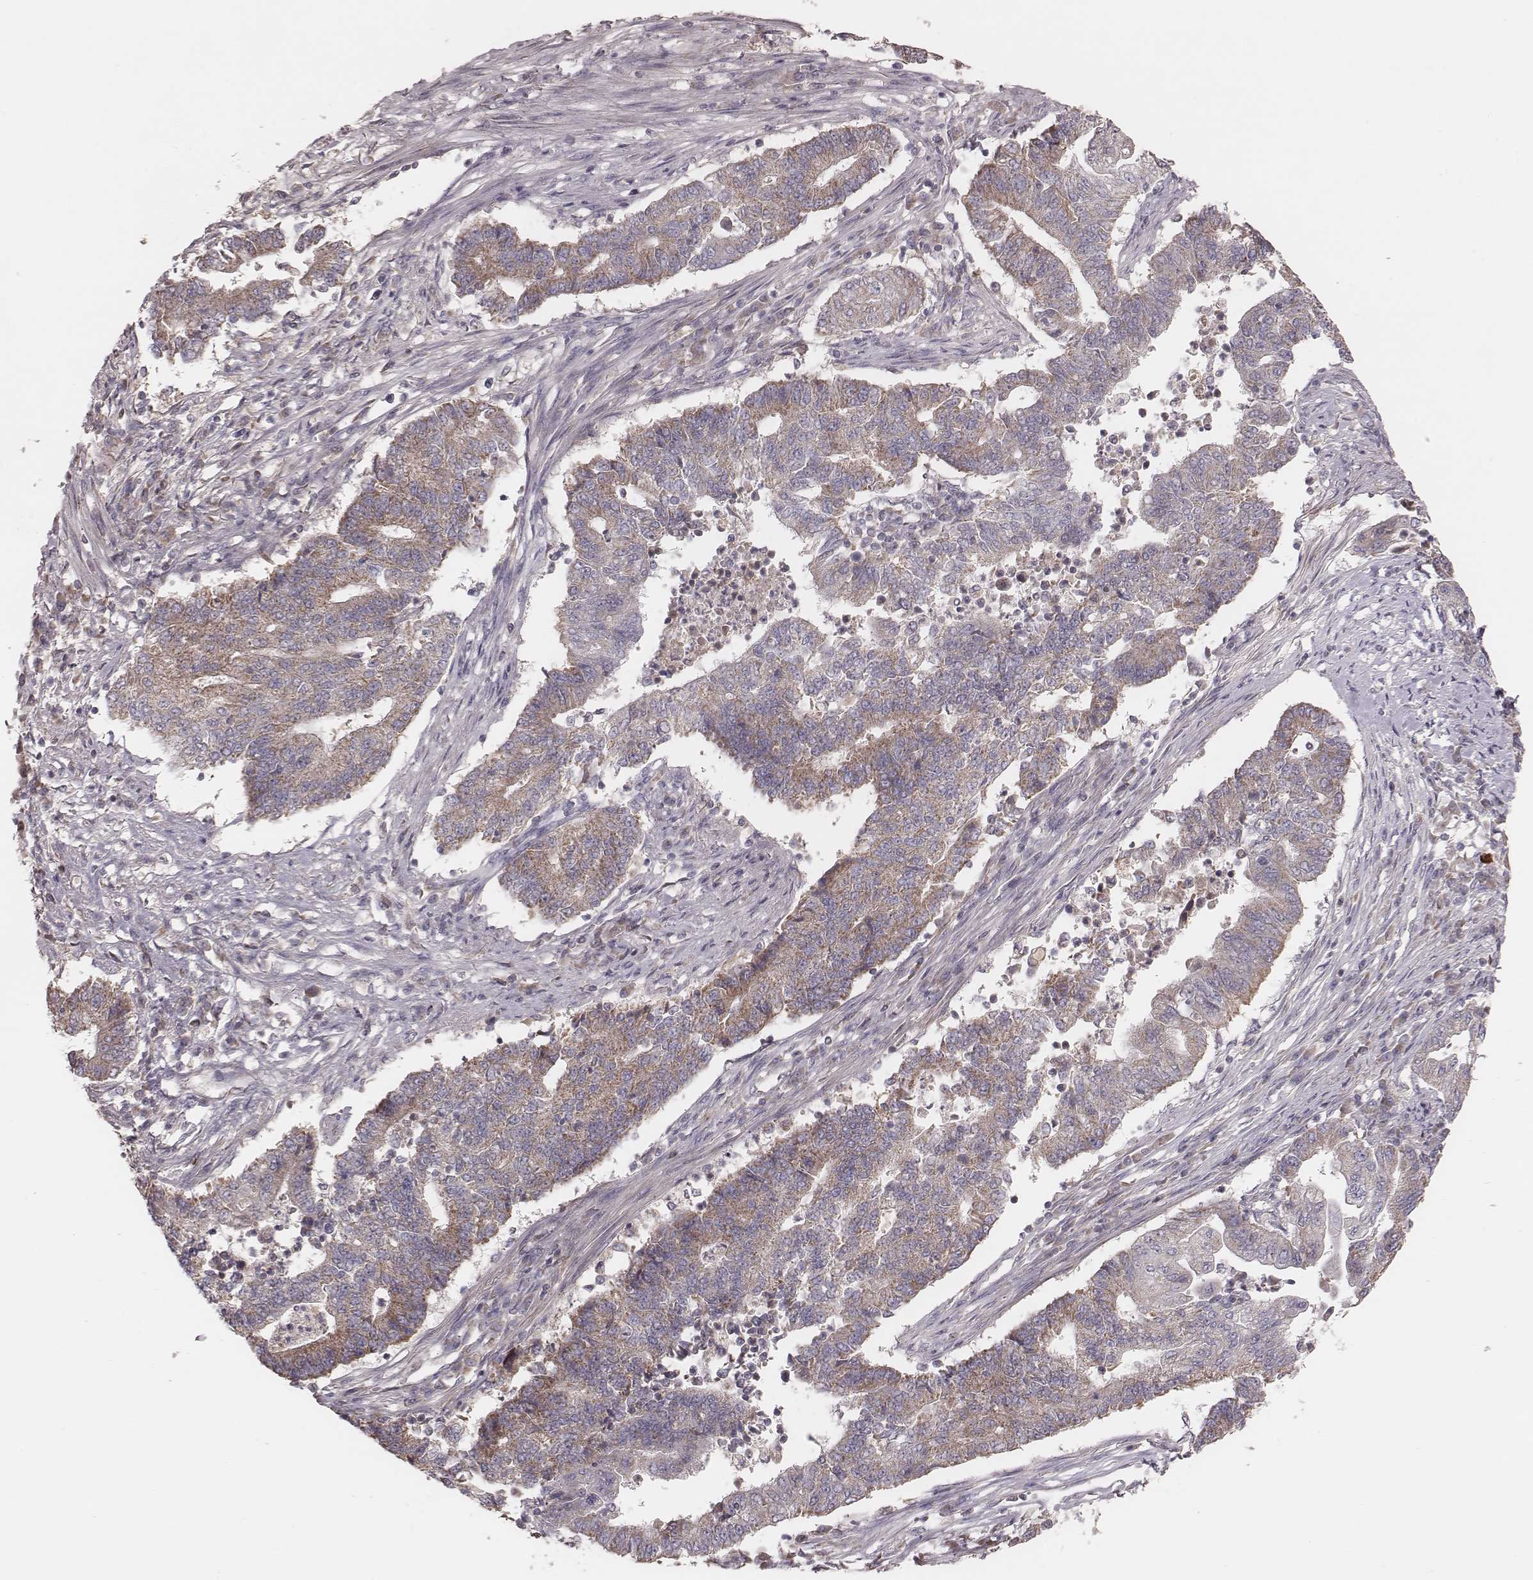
{"staining": {"intensity": "moderate", "quantity": "25%-75%", "location": "cytoplasmic/membranous"}, "tissue": "endometrial cancer", "cell_type": "Tumor cells", "image_type": "cancer", "snomed": [{"axis": "morphology", "description": "Adenocarcinoma, NOS"}, {"axis": "topography", "description": "Uterus"}, {"axis": "topography", "description": "Endometrium"}], "caption": "Adenocarcinoma (endometrial) stained for a protein exhibits moderate cytoplasmic/membranous positivity in tumor cells. The protein of interest is stained brown, and the nuclei are stained in blue (DAB IHC with brightfield microscopy, high magnification).", "gene": "MRPS27", "patient": {"sex": "female", "age": 54}}